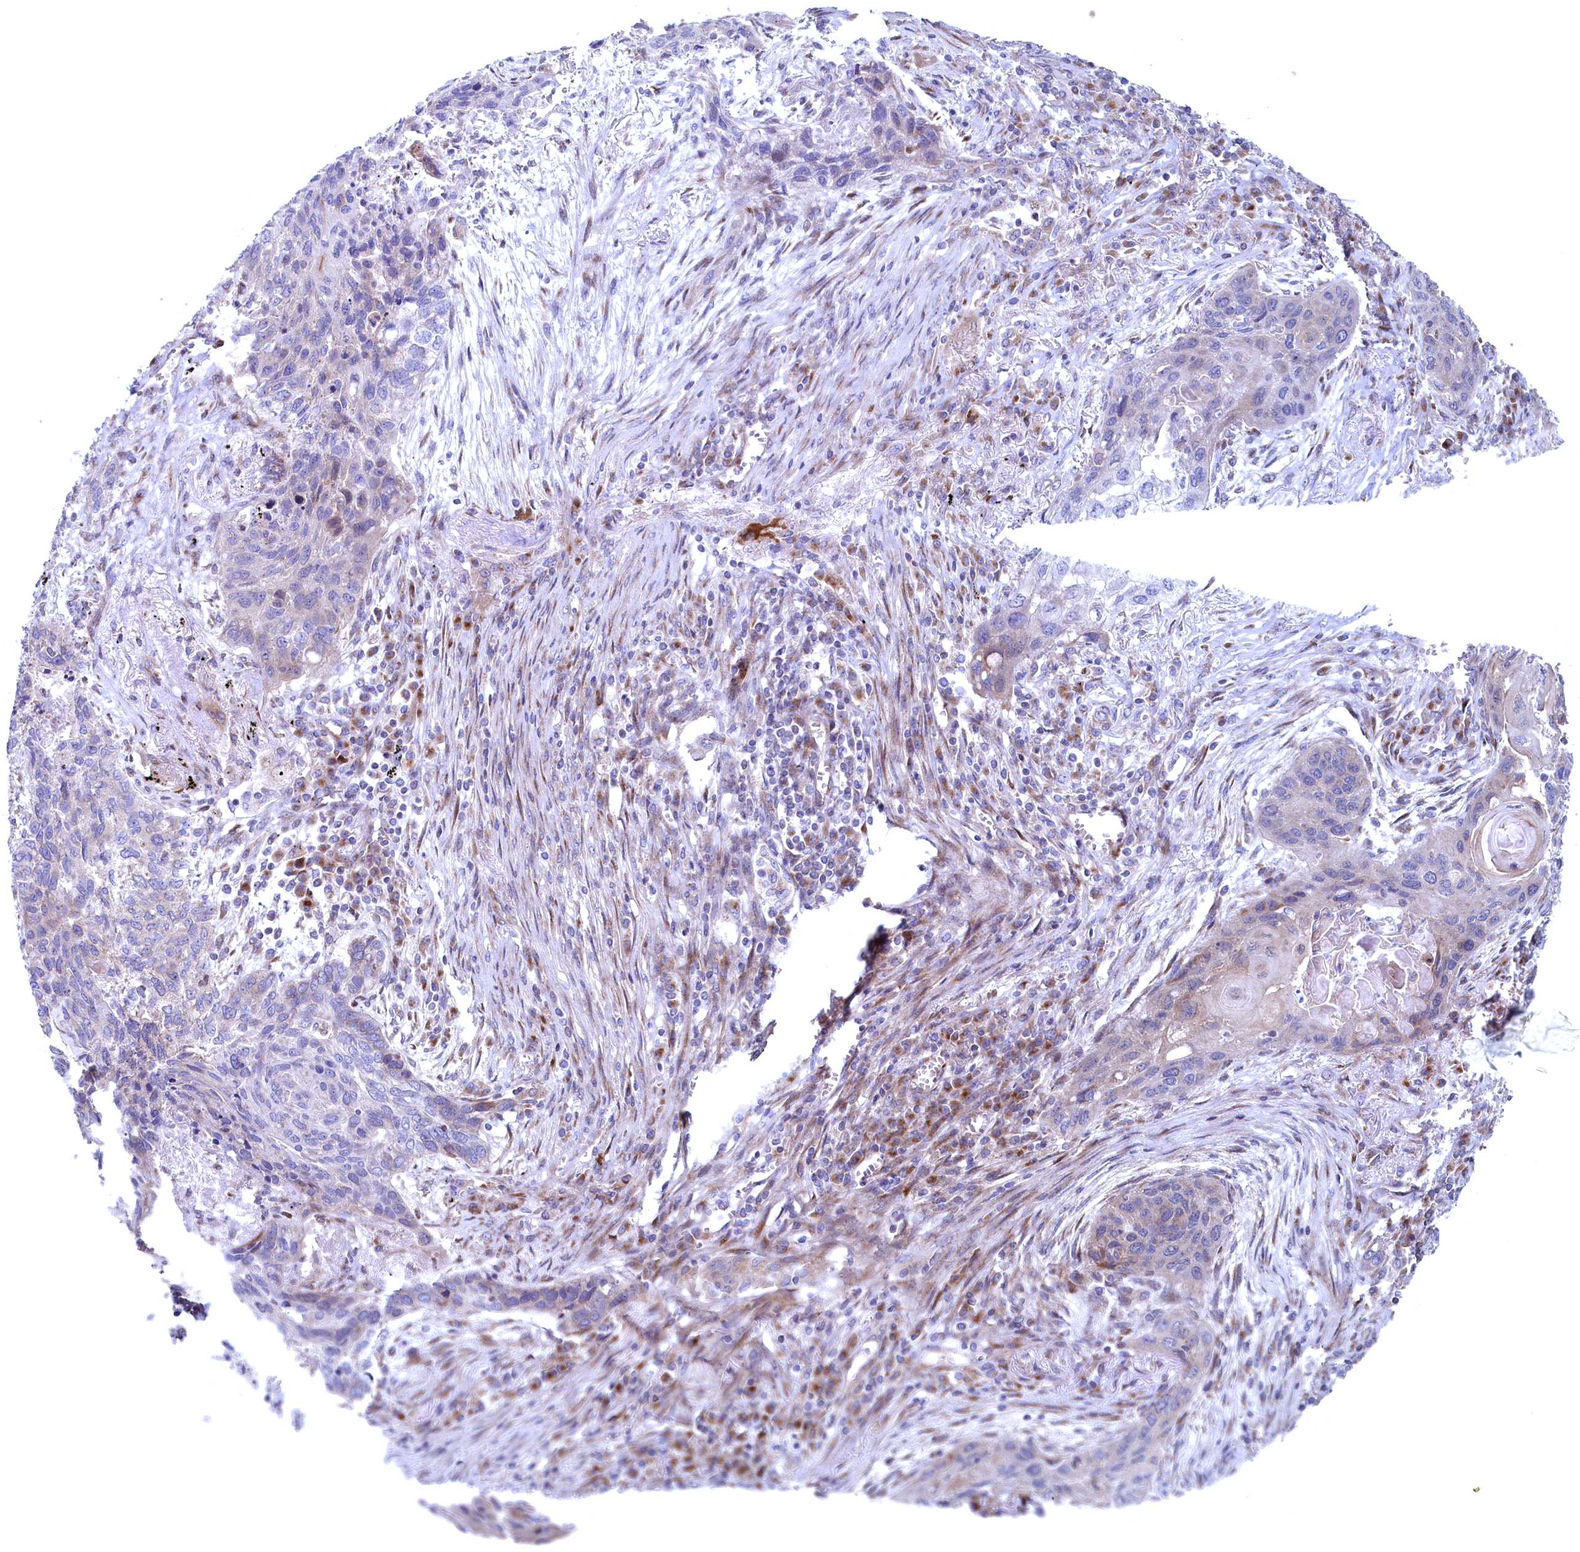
{"staining": {"intensity": "negative", "quantity": "none", "location": "none"}, "tissue": "lung cancer", "cell_type": "Tumor cells", "image_type": "cancer", "snomed": [{"axis": "morphology", "description": "Squamous cell carcinoma, NOS"}, {"axis": "topography", "description": "Lung"}], "caption": "A high-resolution micrograph shows immunohistochemistry (IHC) staining of lung cancer (squamous cell carcinoma), which exhibits no significant expression in tumor cells.", "gene": "MTFMT", "patient": {"sex": "female", "age": 63}}